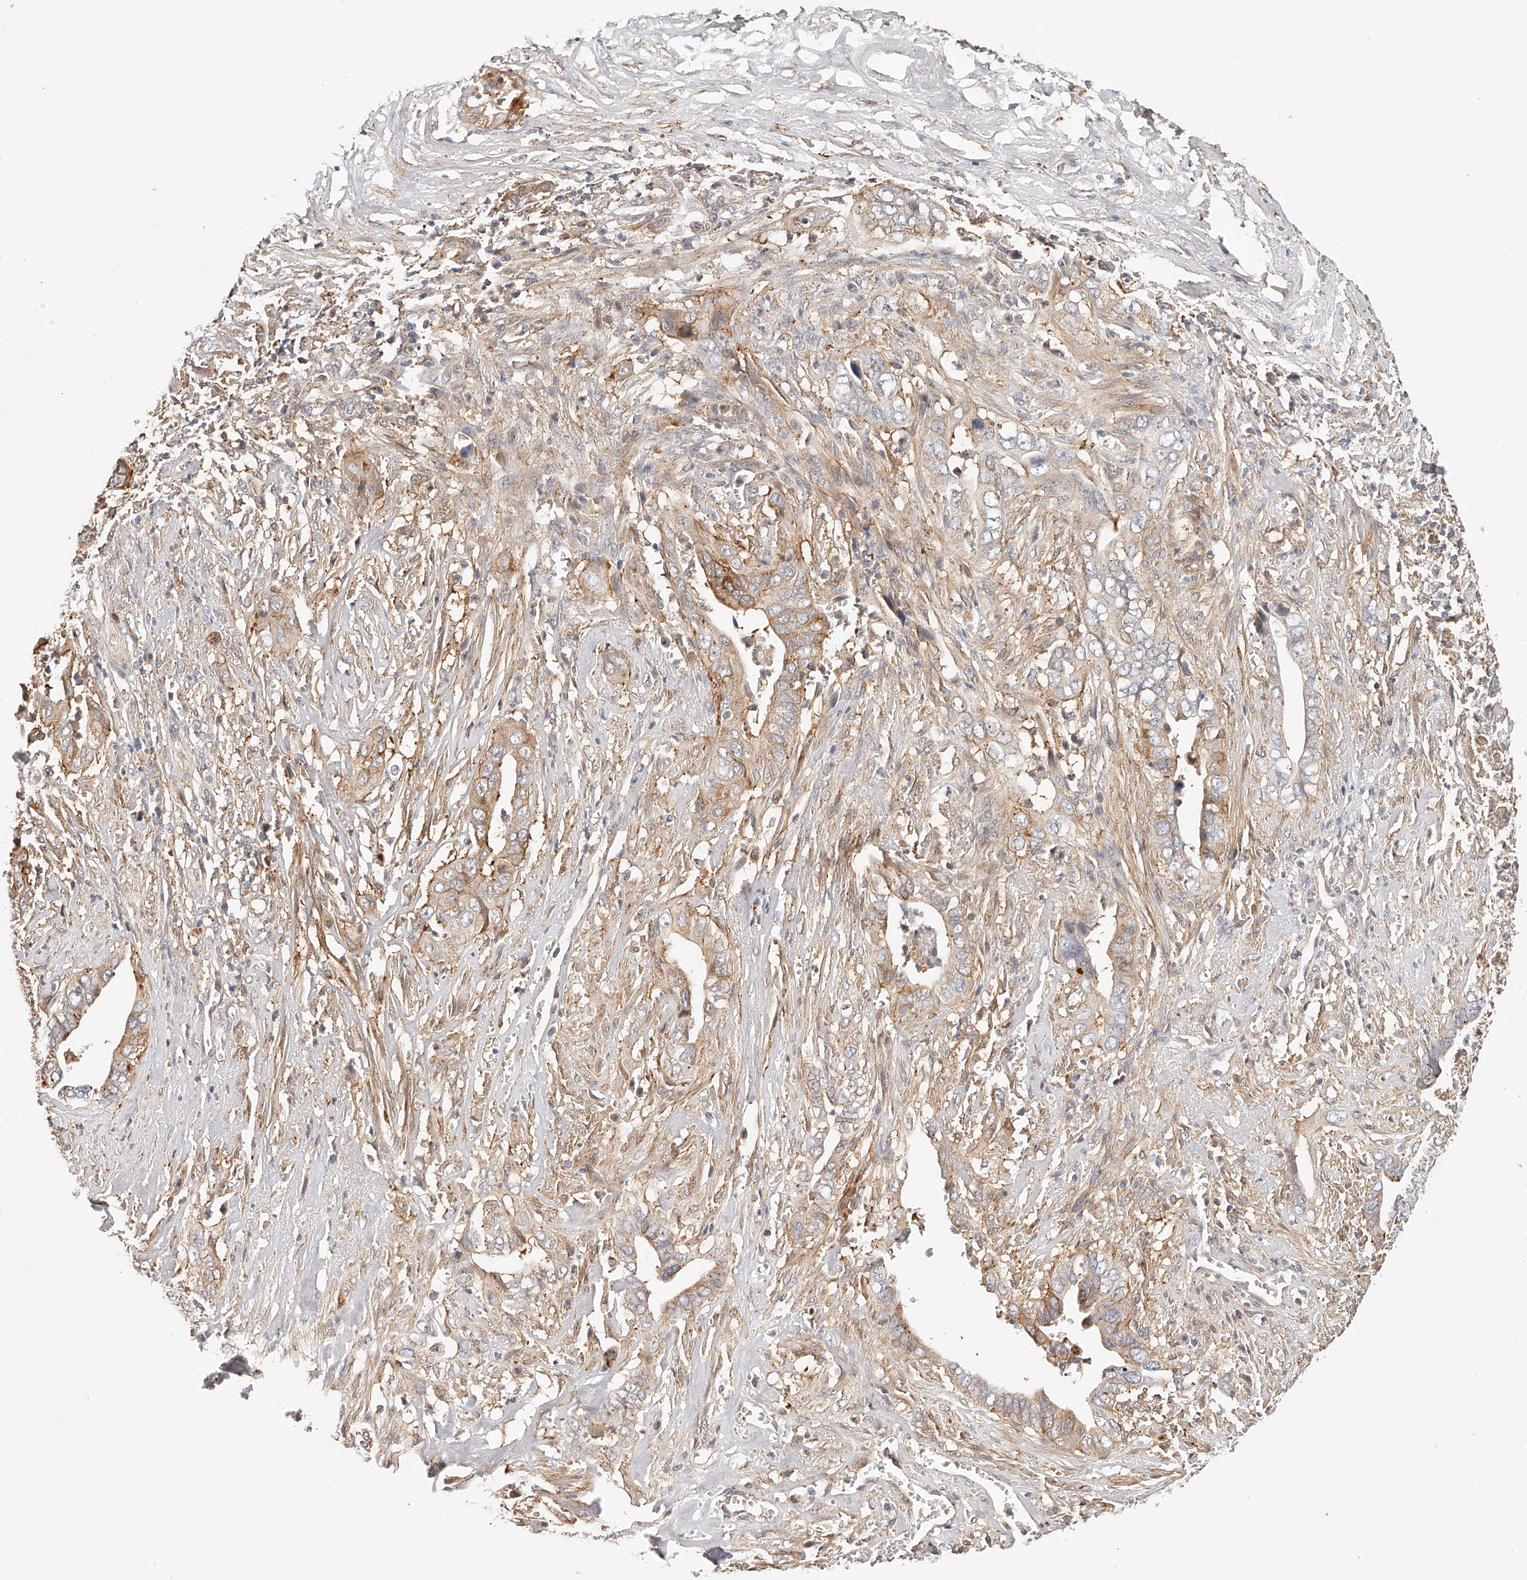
{"staining": {"intensity": "moderate", "quantity": "<25%", "location": "cytoplasmic/membranous"}, "tissue": "liver cancer", "cell_type": "Tumor cells", "image_type": "cancer", "snomed": [{"axis": "morphology", "description": "Cholangiocarcinoma"}, {"axis": "topography", "description": "Liver"}], "caption": "Immunohistochemical staining of human cholangiocarcinoma (liver) displays low levels of moderate cytoplasmic/membranous expression in about <25% of tumor cells.", "gene": "SYNC", "patient": {"sex": "female", "age": 79}}